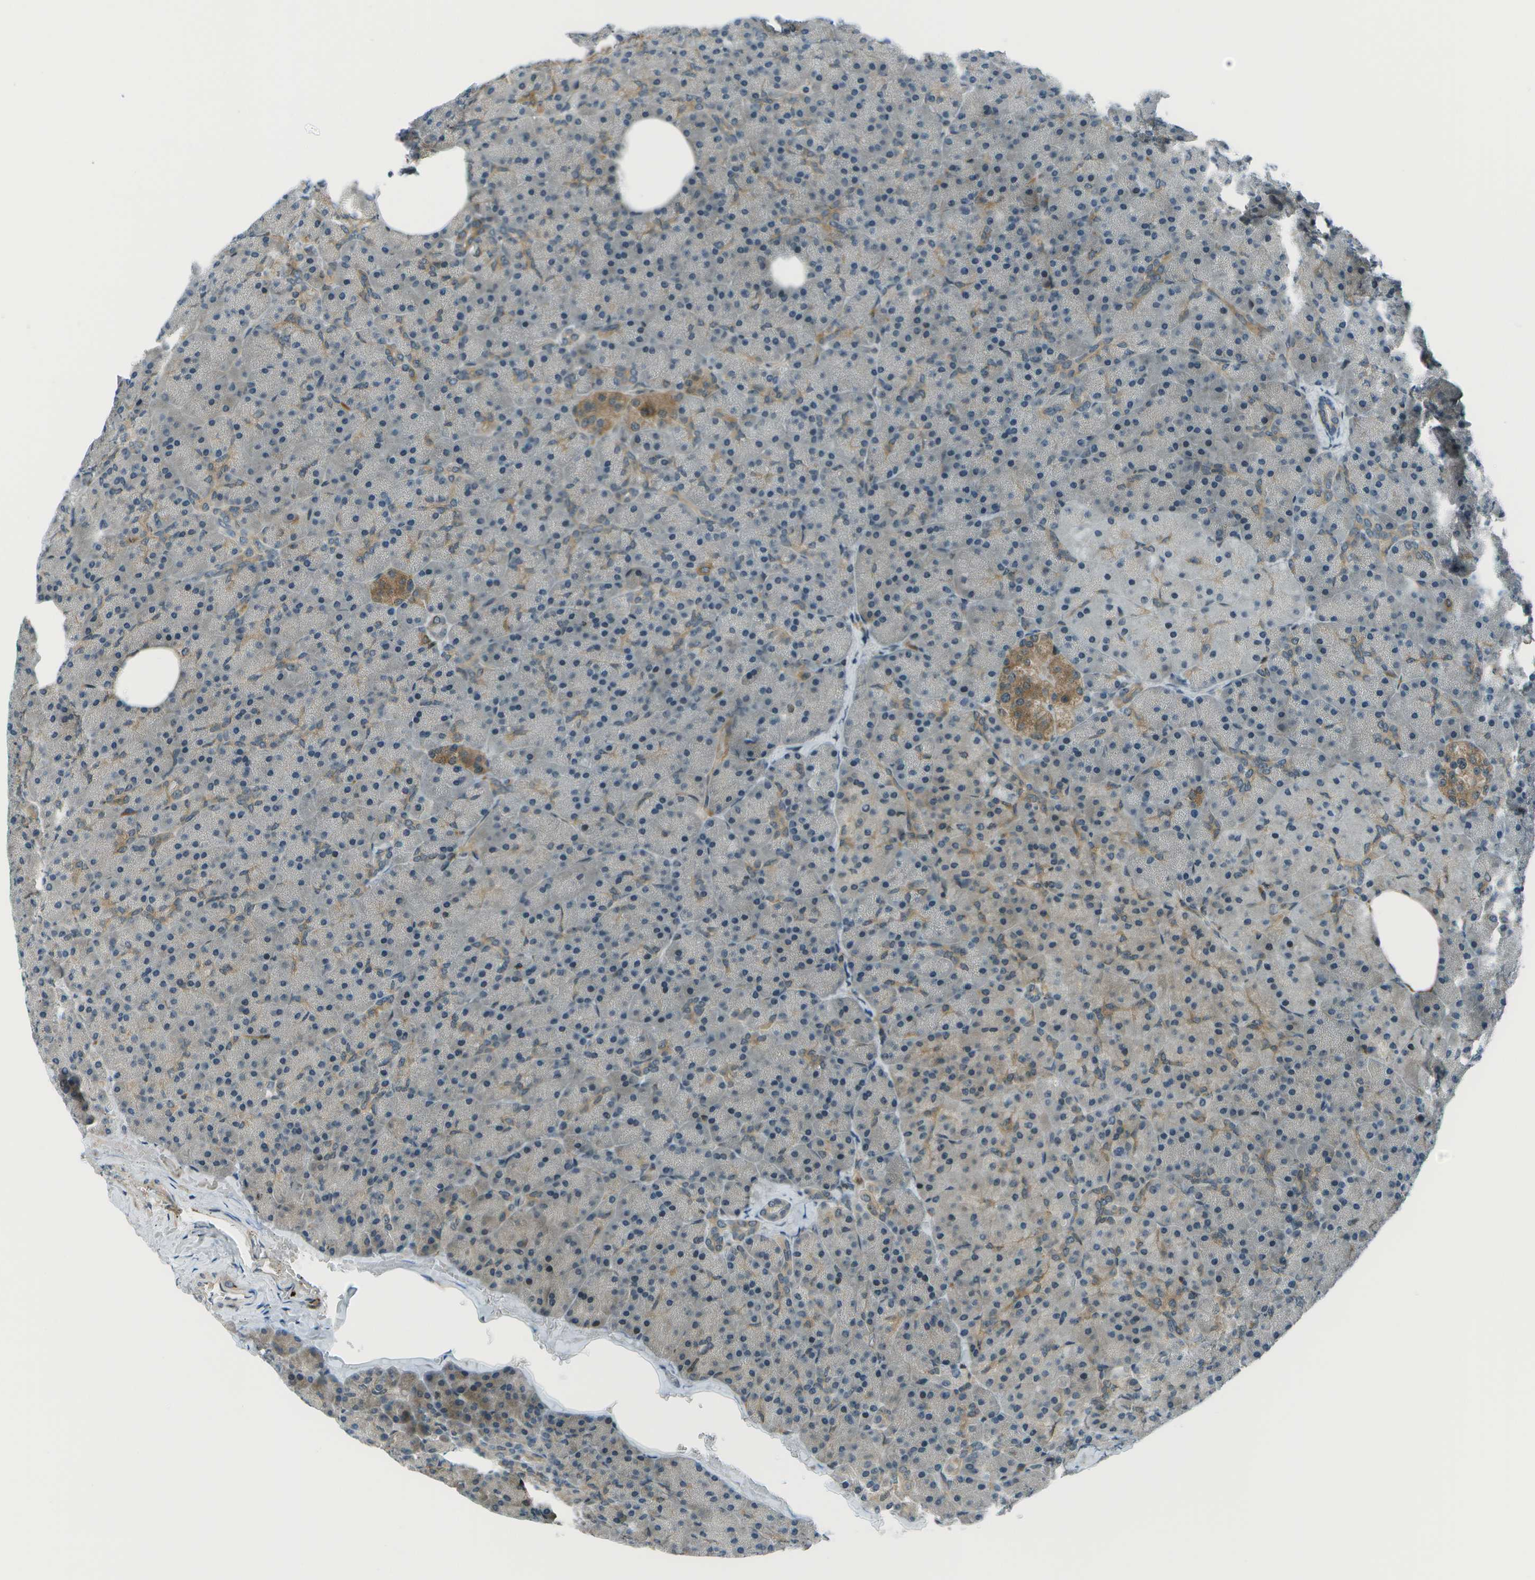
{"staining": {"intensity": "moderate", "quantity": "<25%", "location": "cytoplasmic/membranous"}, "tissue": "pancreas", "cell_type": "Exocrine glandular cells", "image_type": "normal", "snomed": [{"axis": "morphology", "description": "Normal tissue, NOS"}, {"axis": "topography", "description": "Pancreas"}], "caption": "Pancreas was stained to show a protein in brown. There is low levels of moderate cytoplasmic/membranous positivity in about <25% of exocrine glandular cells. (DAB (3,3'-diaminobenzidine) IHC with brightfield microscopy, high magnification).", "gene": "TMEM19", "patient": {"sex": "female", "age": 35}}